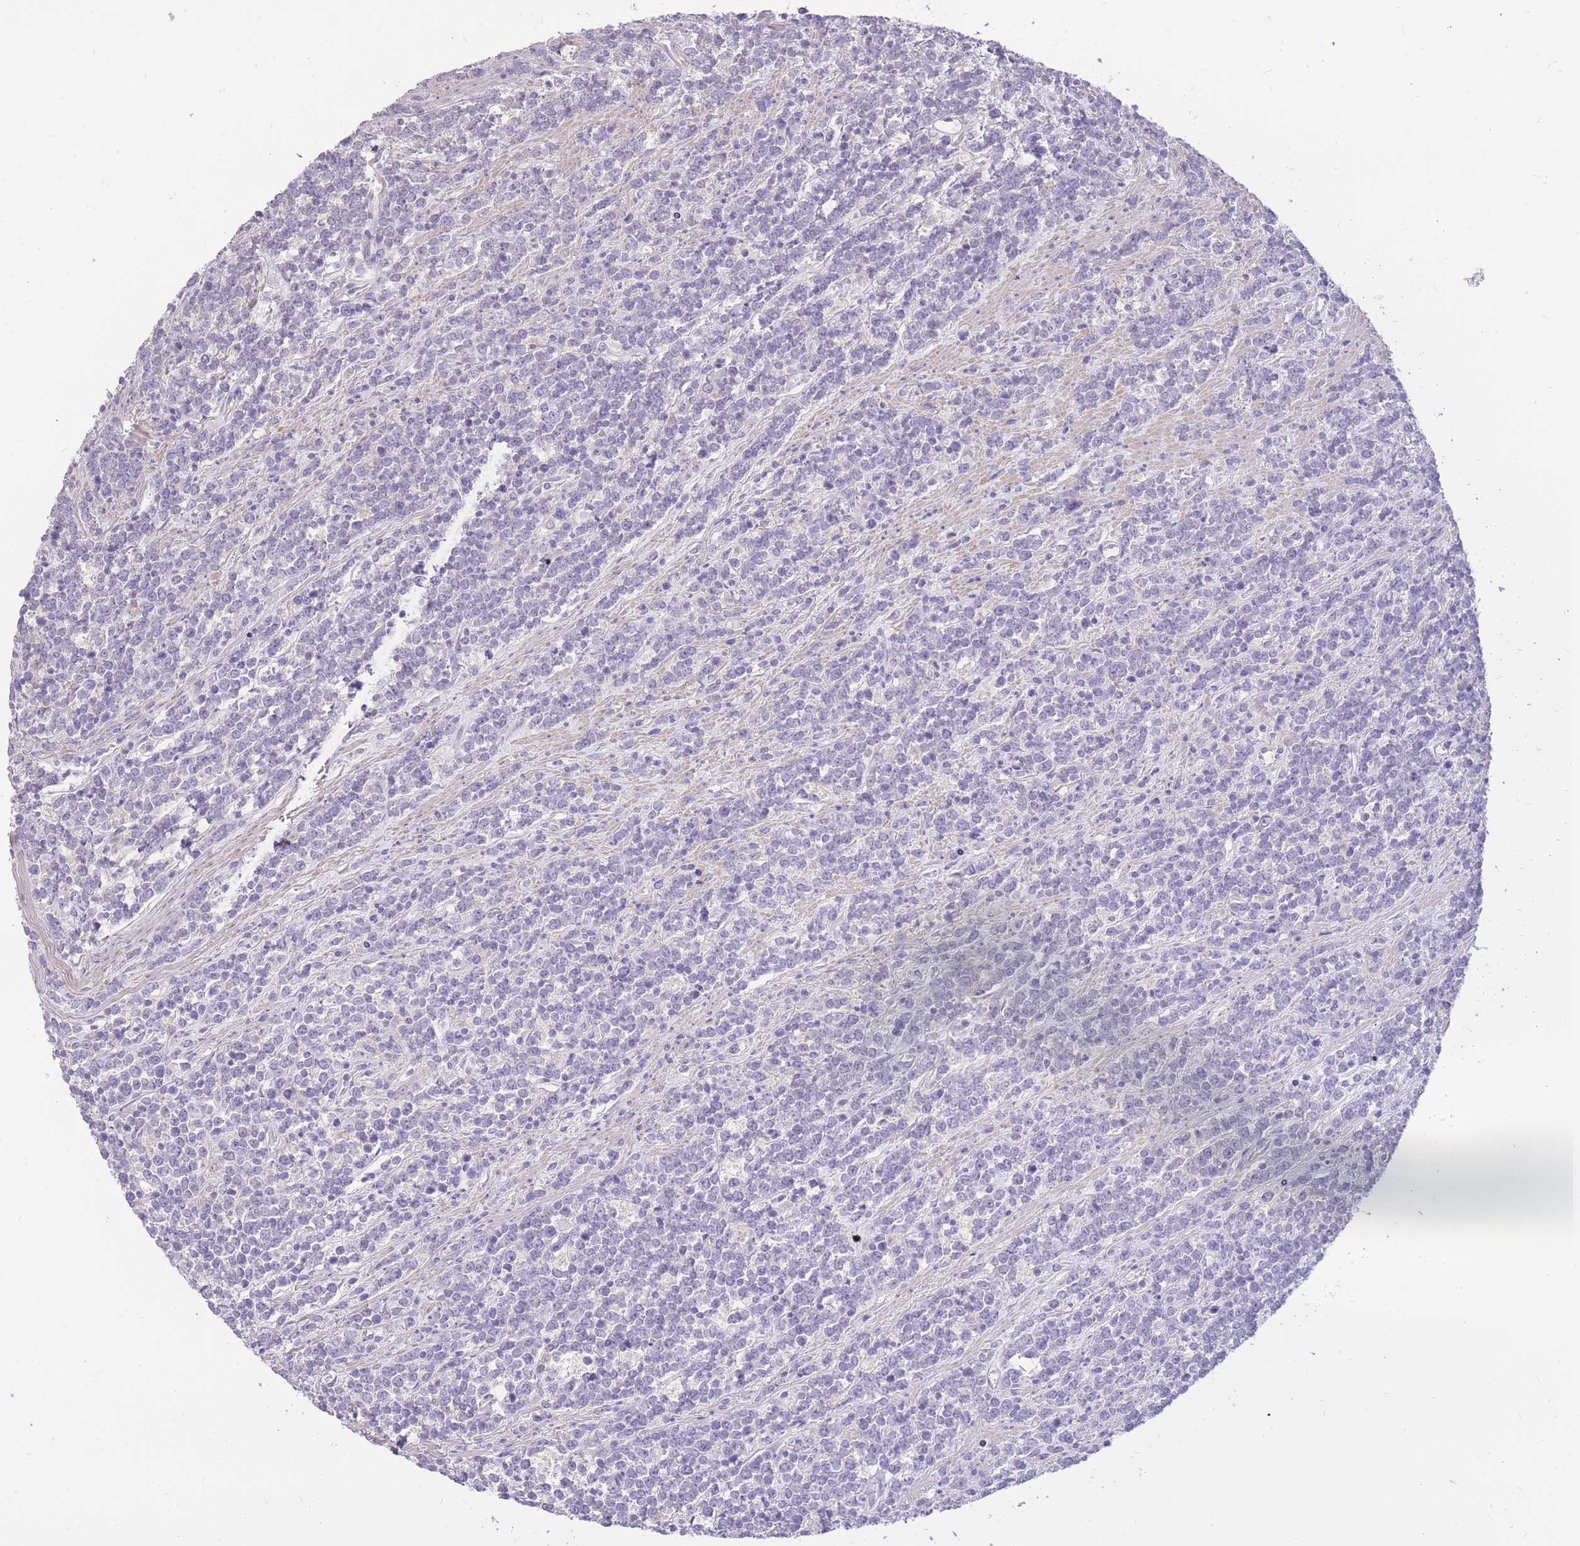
{"staining": {"intensity": "negative", "quantity": "none", "location": "none"}, "tissue": "lymphoma", "cell_type": "Tumor cells", "image_type": "cancer", "snomed": [{"axis": "morphology", "description": "Malignant lymphoma, non-Hodgkin's type, High grade"}, {"axis": "topography", "description": "Small intestine"}, {"axis": "topography", "description": "Colon"}], "caption": "This photomicrograph is of malignant lymphoma, non-Hodgkin's type (high-grade) stained with immunohistochemistry to label a protein in brown with the nuclei are counter-stained blue. There is no expression in tumor cells. (Stains: DAB immunohistochemistry (IHC) with hematoxylin counter stain, Microscopy: brightfield microscopy at high magnification).", "gene": "RNF170", "patient": {"sex": "male", "age": 8}}